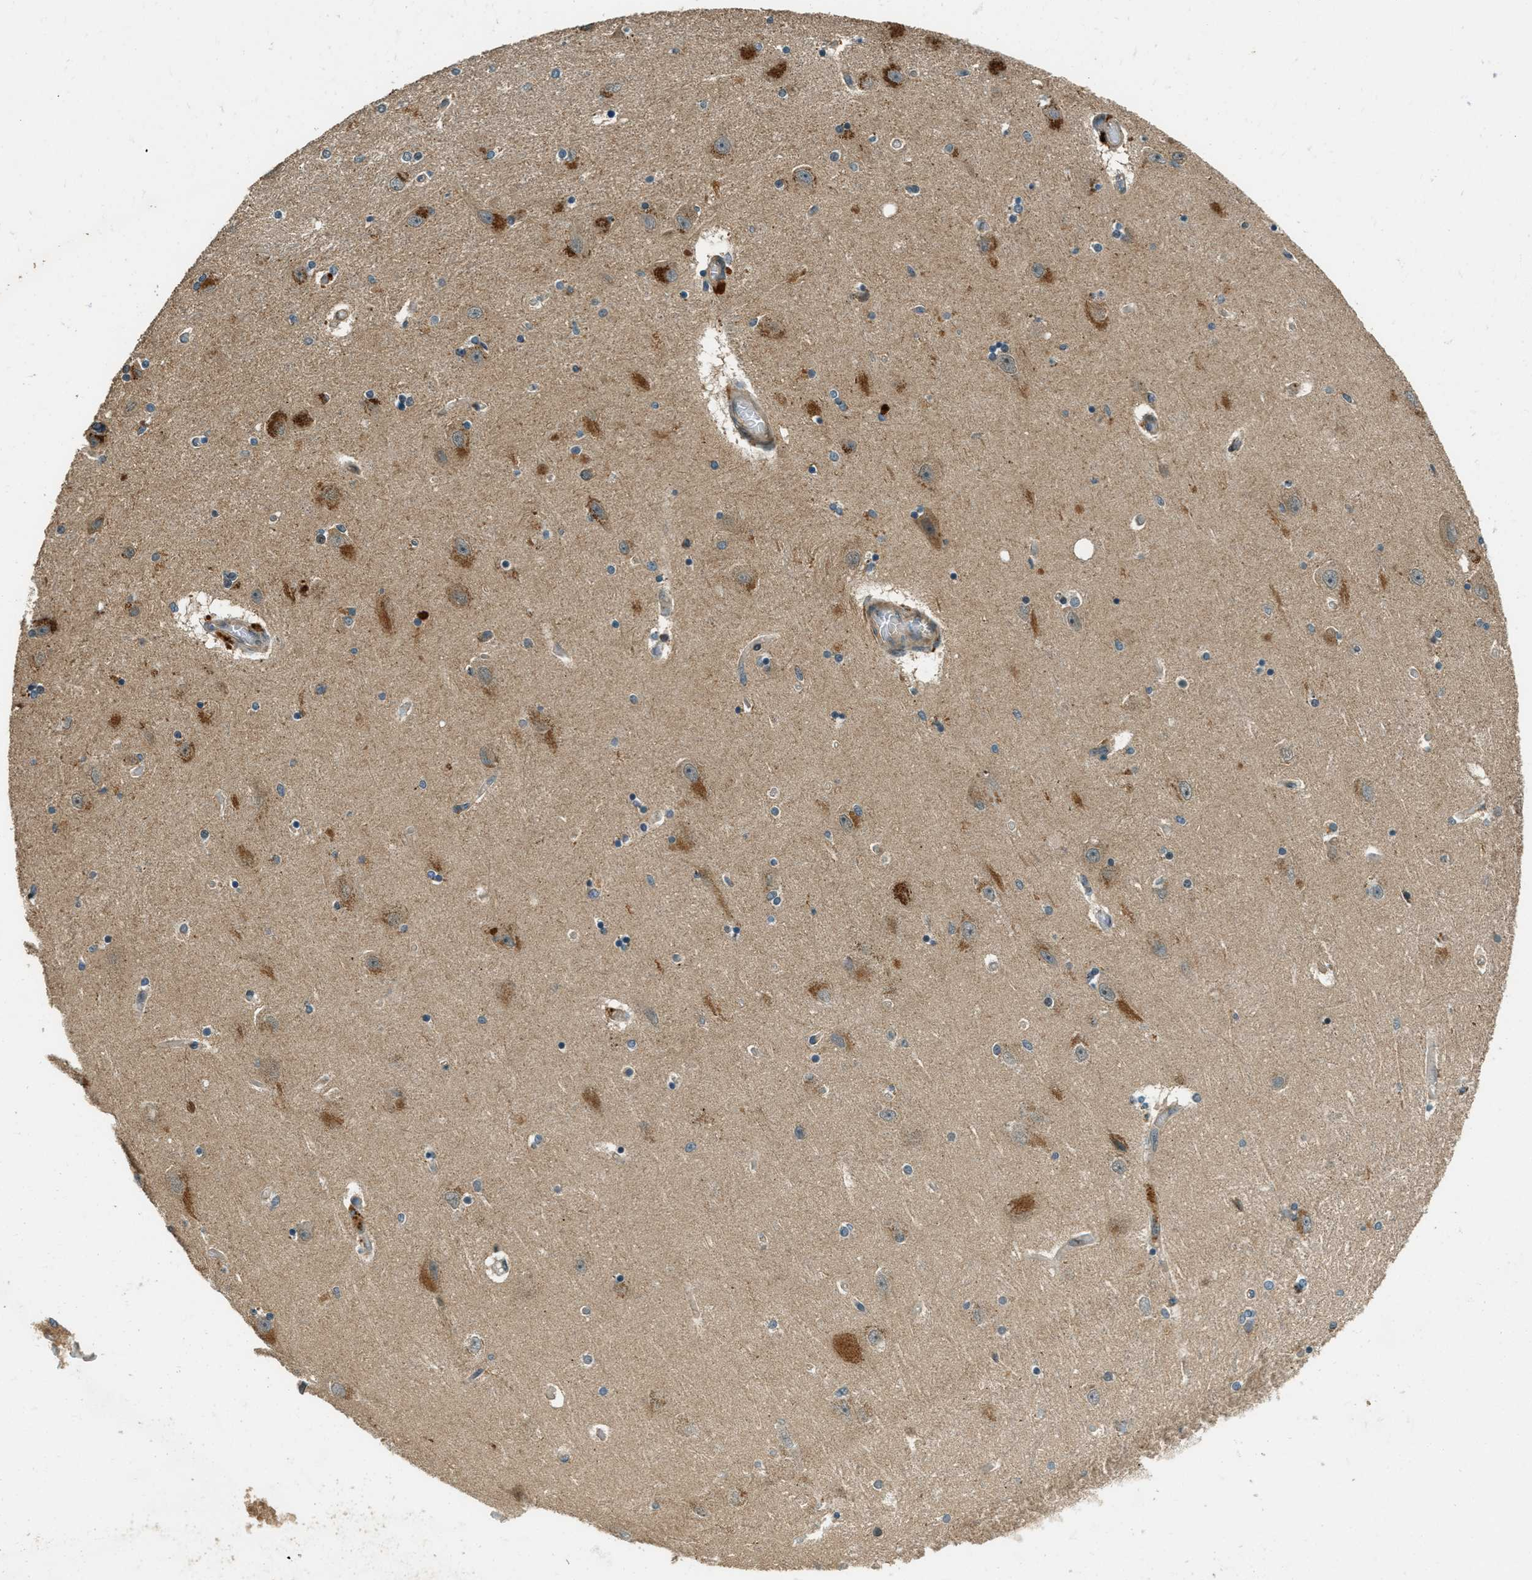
{"staining": {"intensity": "negative", "quantity": "none", "location": "none"}, "tissue": "hippocampus", "cell_type": "Glial cells", "image_type": "normal", "snomed": [{"axis": "morphology", "description": "Normal tissue, NOS"}, {"axis": "topography", "description": "Hippocampus"}], "caption": "High magnification brightfield microscopy of unremarkable hippocampus stained with DAB (3,3'-diaminobenzidine) (brown) and counterstained with hematoxylin (blue): glial cells show no significant expression. (Brightfield microscopy of DAB immunohistochemistry (IHC) at high magnification).", "gene": "PTPN23", "patient": {"sex": "female", "age": 54}}